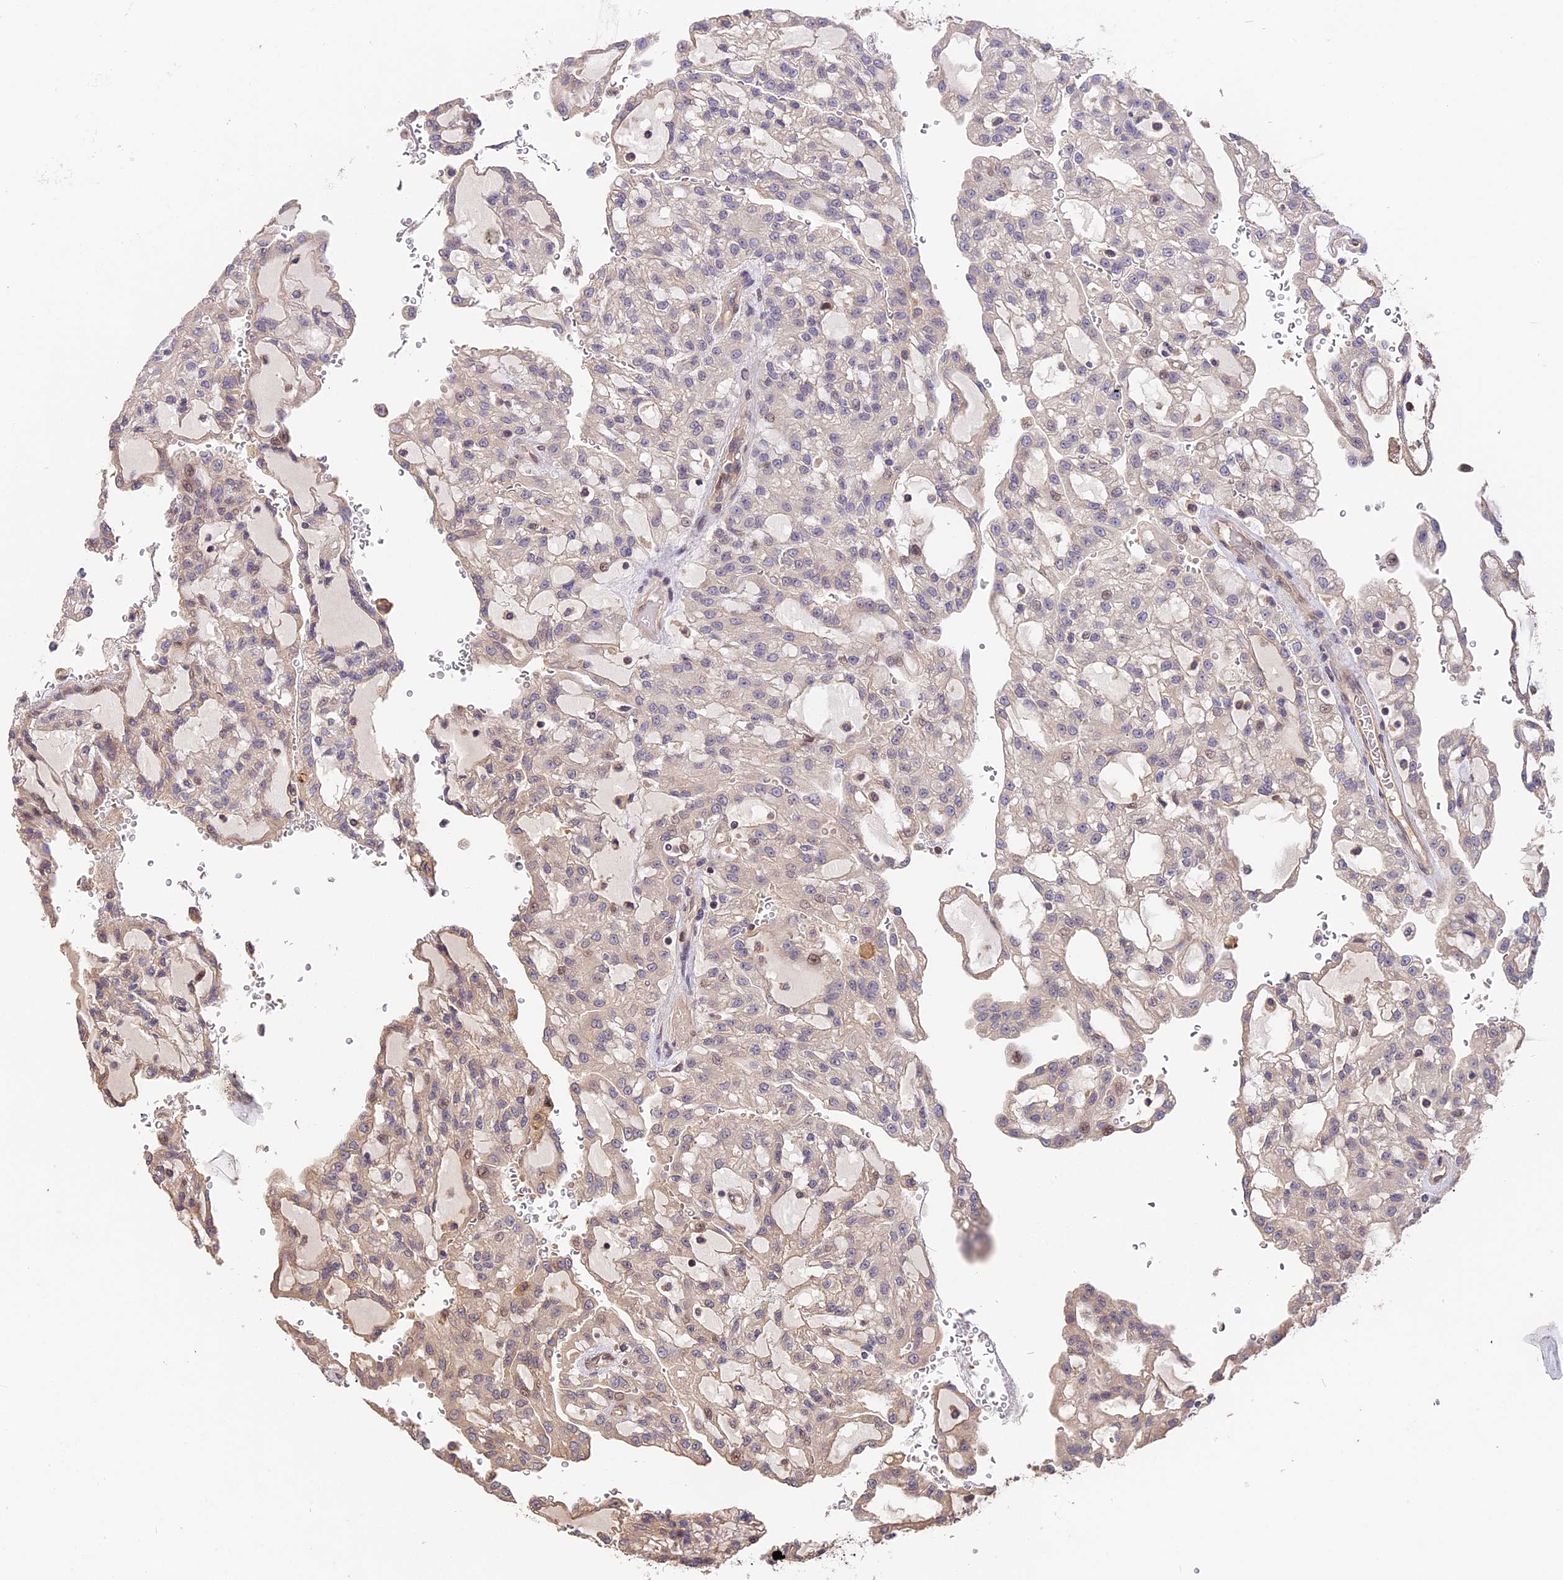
{"staining": {"intensity": "negative", "quantity": "none", "location": "none"}, "tissue": "renal cancer", "cell_type": "Tumor cells", "image_type": "cancer", "snomed": [{"axis": "morphology", "description": "Adenocarcinoma, NOS"}, {"axis": "topography", "description": "Kidney"}], "caption": "DAB (3,3'-diaminobenzidine) immunohistochemical staining of adenocarcinoma (renal) demonstrates no significant staining in tumor cells.", "gene": "ARHGAP17", "patient": {"sex": "male", "age": 63}}